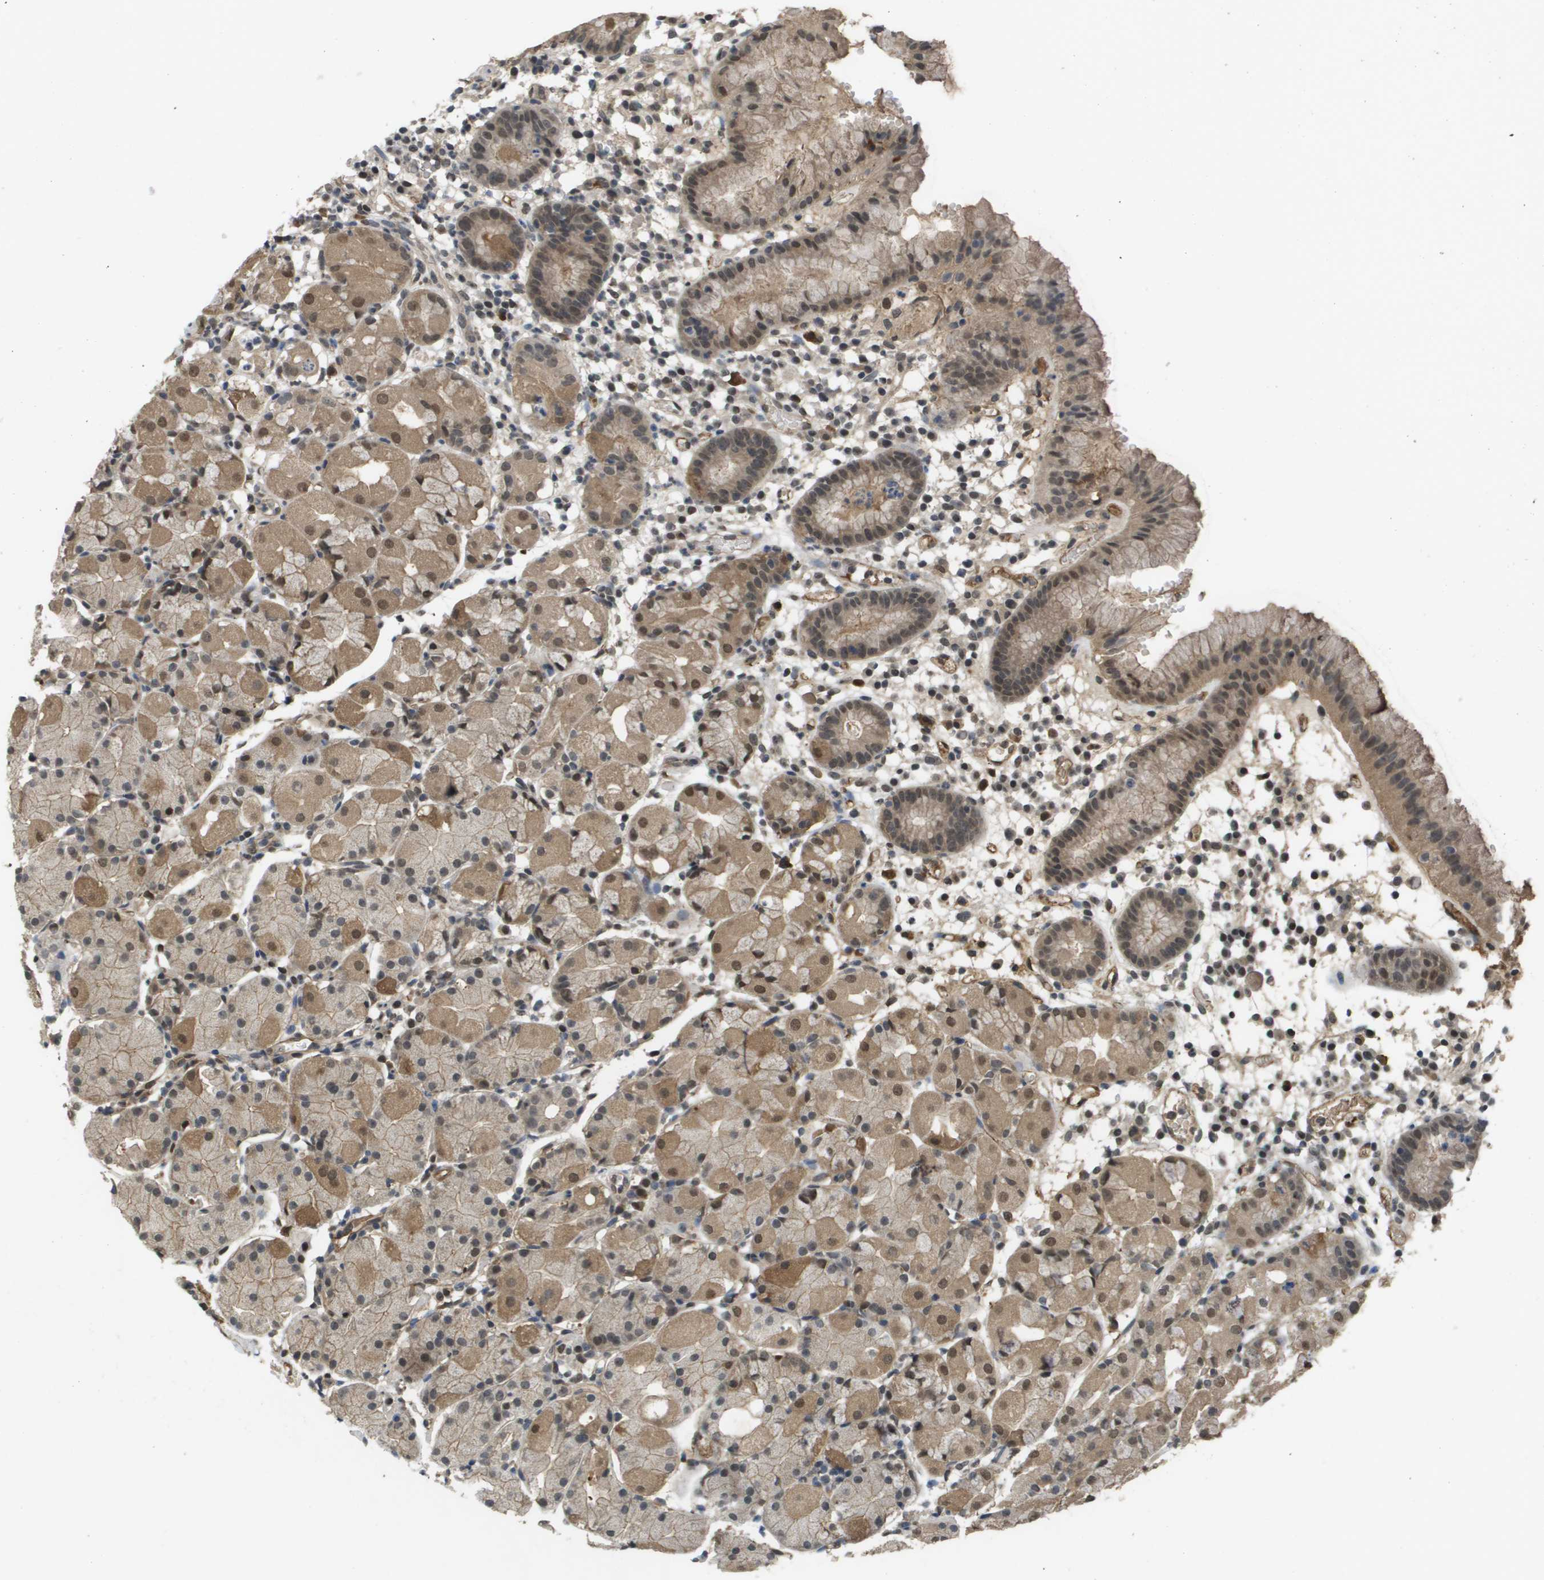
{"staining": {"intensity": "moderate", "quantity": ">75%", "location": "cytoplasmic/membranous,nuclear"}, "tissue": "stomach", "cell_type": "Glandular cells", "image_type": "normal", "snomed": [{"axis": "morphology", "description": "Normal tissue, NOS"}, {"axis": "topography", "description": "Stomach"}, {"axis": "topography", "description": "Stomach, lower"}], "caption": "Immunohistochemical staining of unremarkable stomach displays moderate cytoplasmic/membranous,nuclear protein staining in about >75% of glandular cells.", "gene": "NDRG2", "patient": {"sex": "female", "age": 75}}